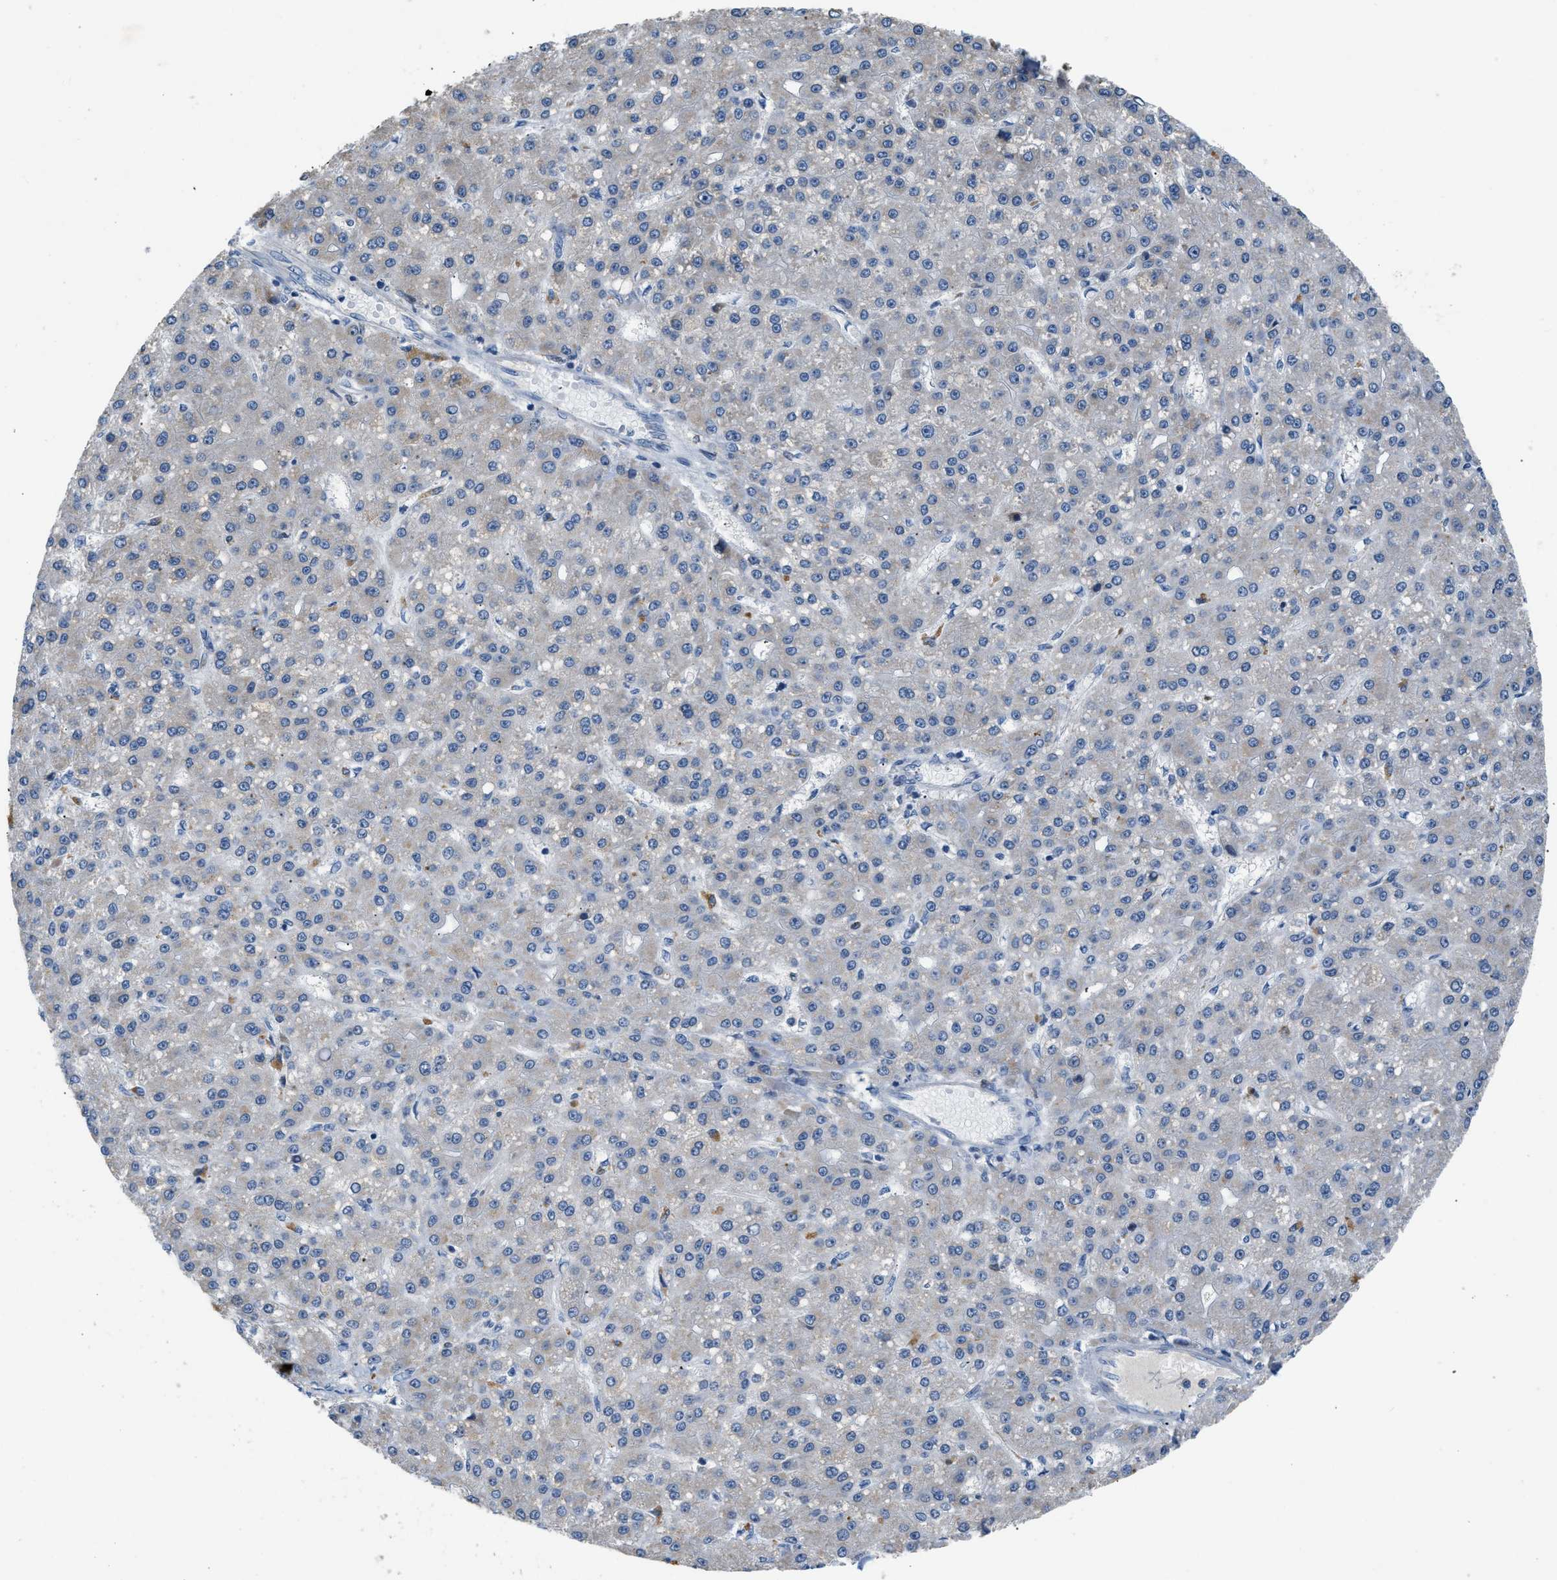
{"staining": {"intensity": "negative", "quantity": "none", "location": "none"}, "tissue": "liver cancer", "cell_type": "Tumor cells", "image_type": "cancer", "snomed": [{"axis": "morphology", "description": "Carcinoma, Hepatocellular, NOS"}, {"axis": "topography", "description": "Liver"}], "caption": "Micrograph shows no significant protein expression in tumor cells of liver hepatocellular carcinoma.", "gene": "TOMM34", "patient": {"sex": "male", "age": 67}}